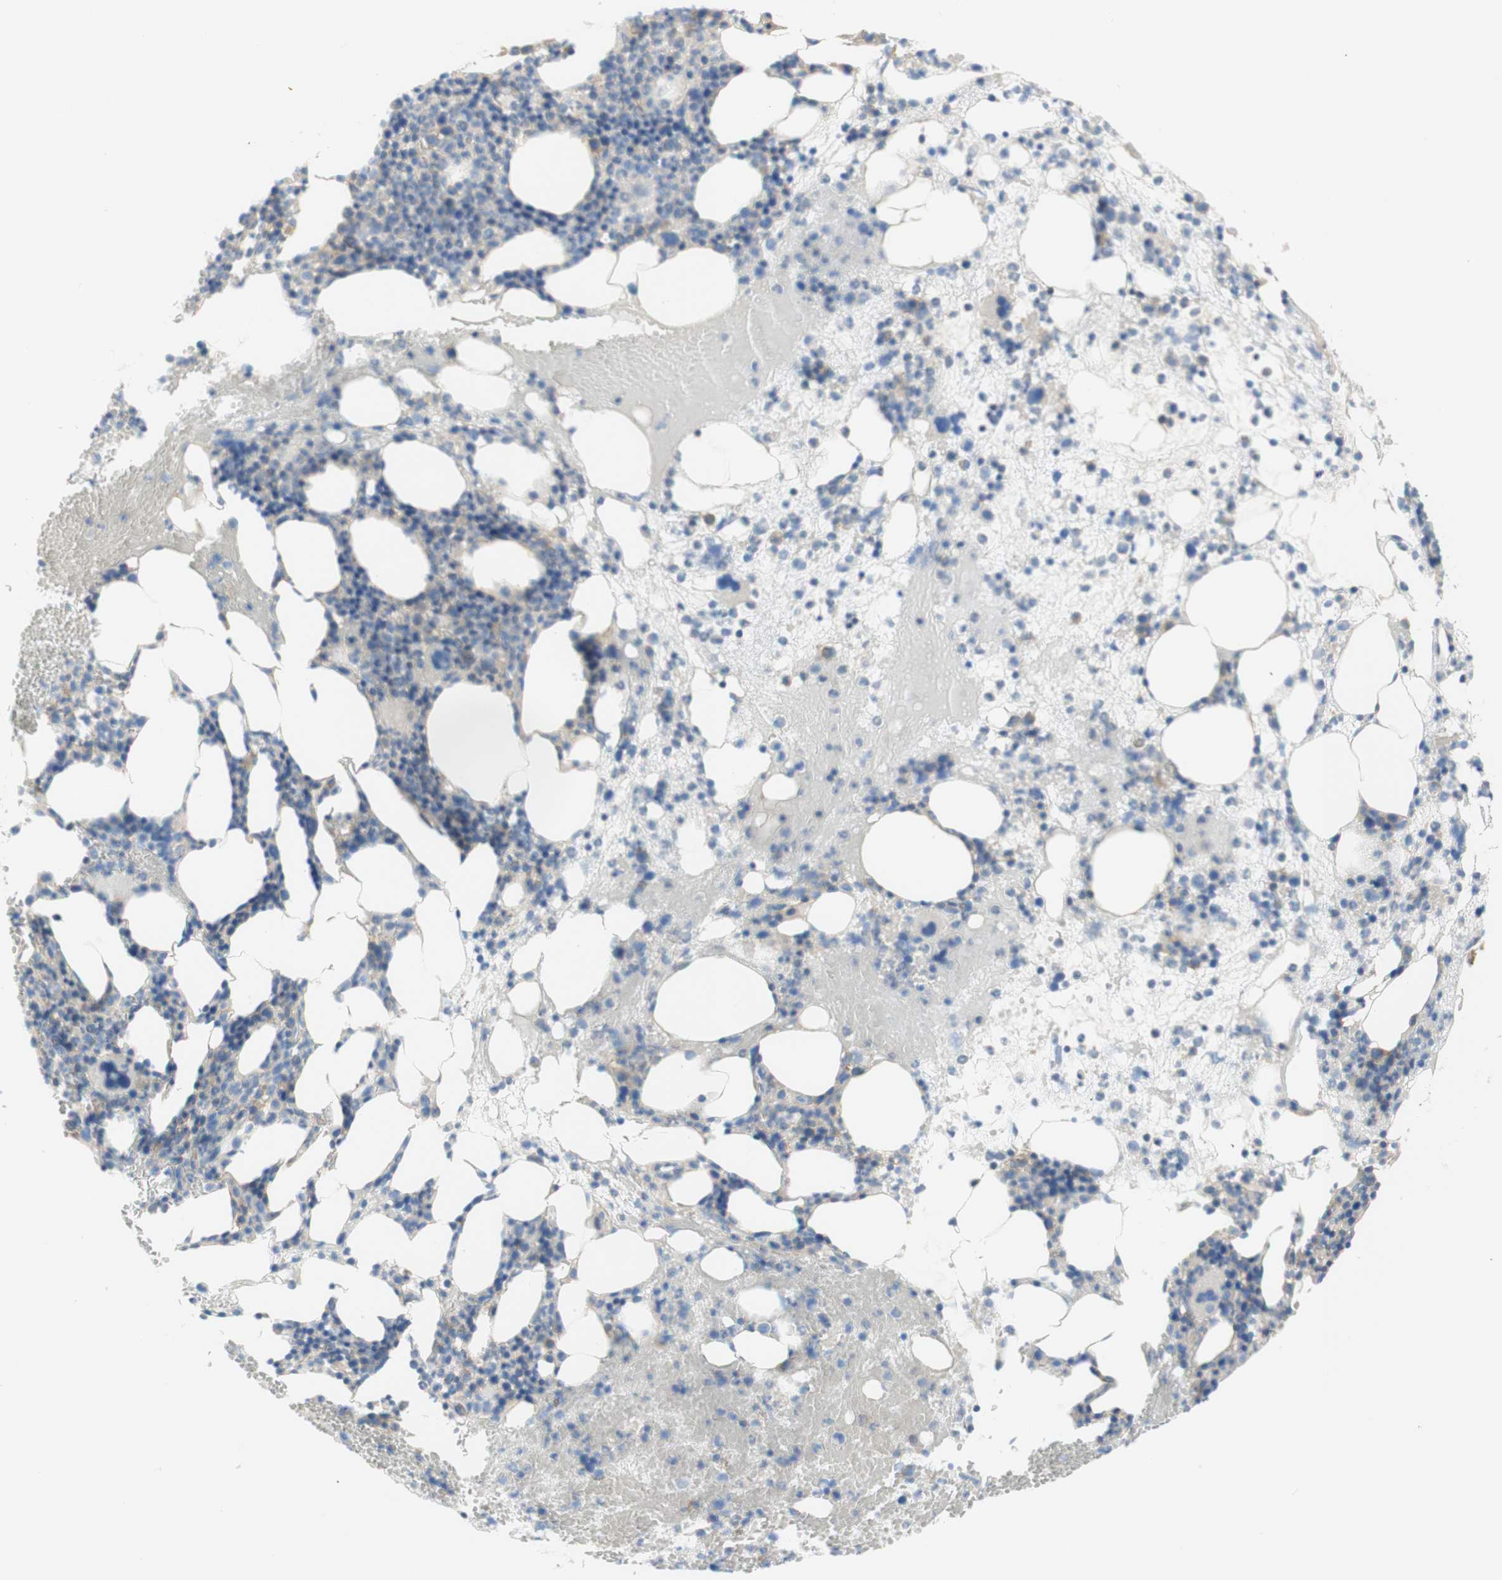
{"staining": {"intensity": "negative", "quantity": "none", "location": "none"}, "tissue": "bone marrow", "cell_type": "Hematopoietic cells", "image_type": "normal", "snomed": [{"axis": "morphology", "description": "Normal tissue, NOS"}, {"axis": "morphology", "description": "Inflammation, NOS"}, {"axis": "topography", "description": "Bone marrow"}], "caption": "Hematopoietic cells are negative for protein expression in normal human bone marrow. Brightfield microscopy of IHC stained with DAB (3,3'-diaminobenzidine) (brown) and hematoxylin (blue), captured at high magnification.", "gene": "ATP2B1", "patient": {"sex": "female", "age": 79}}